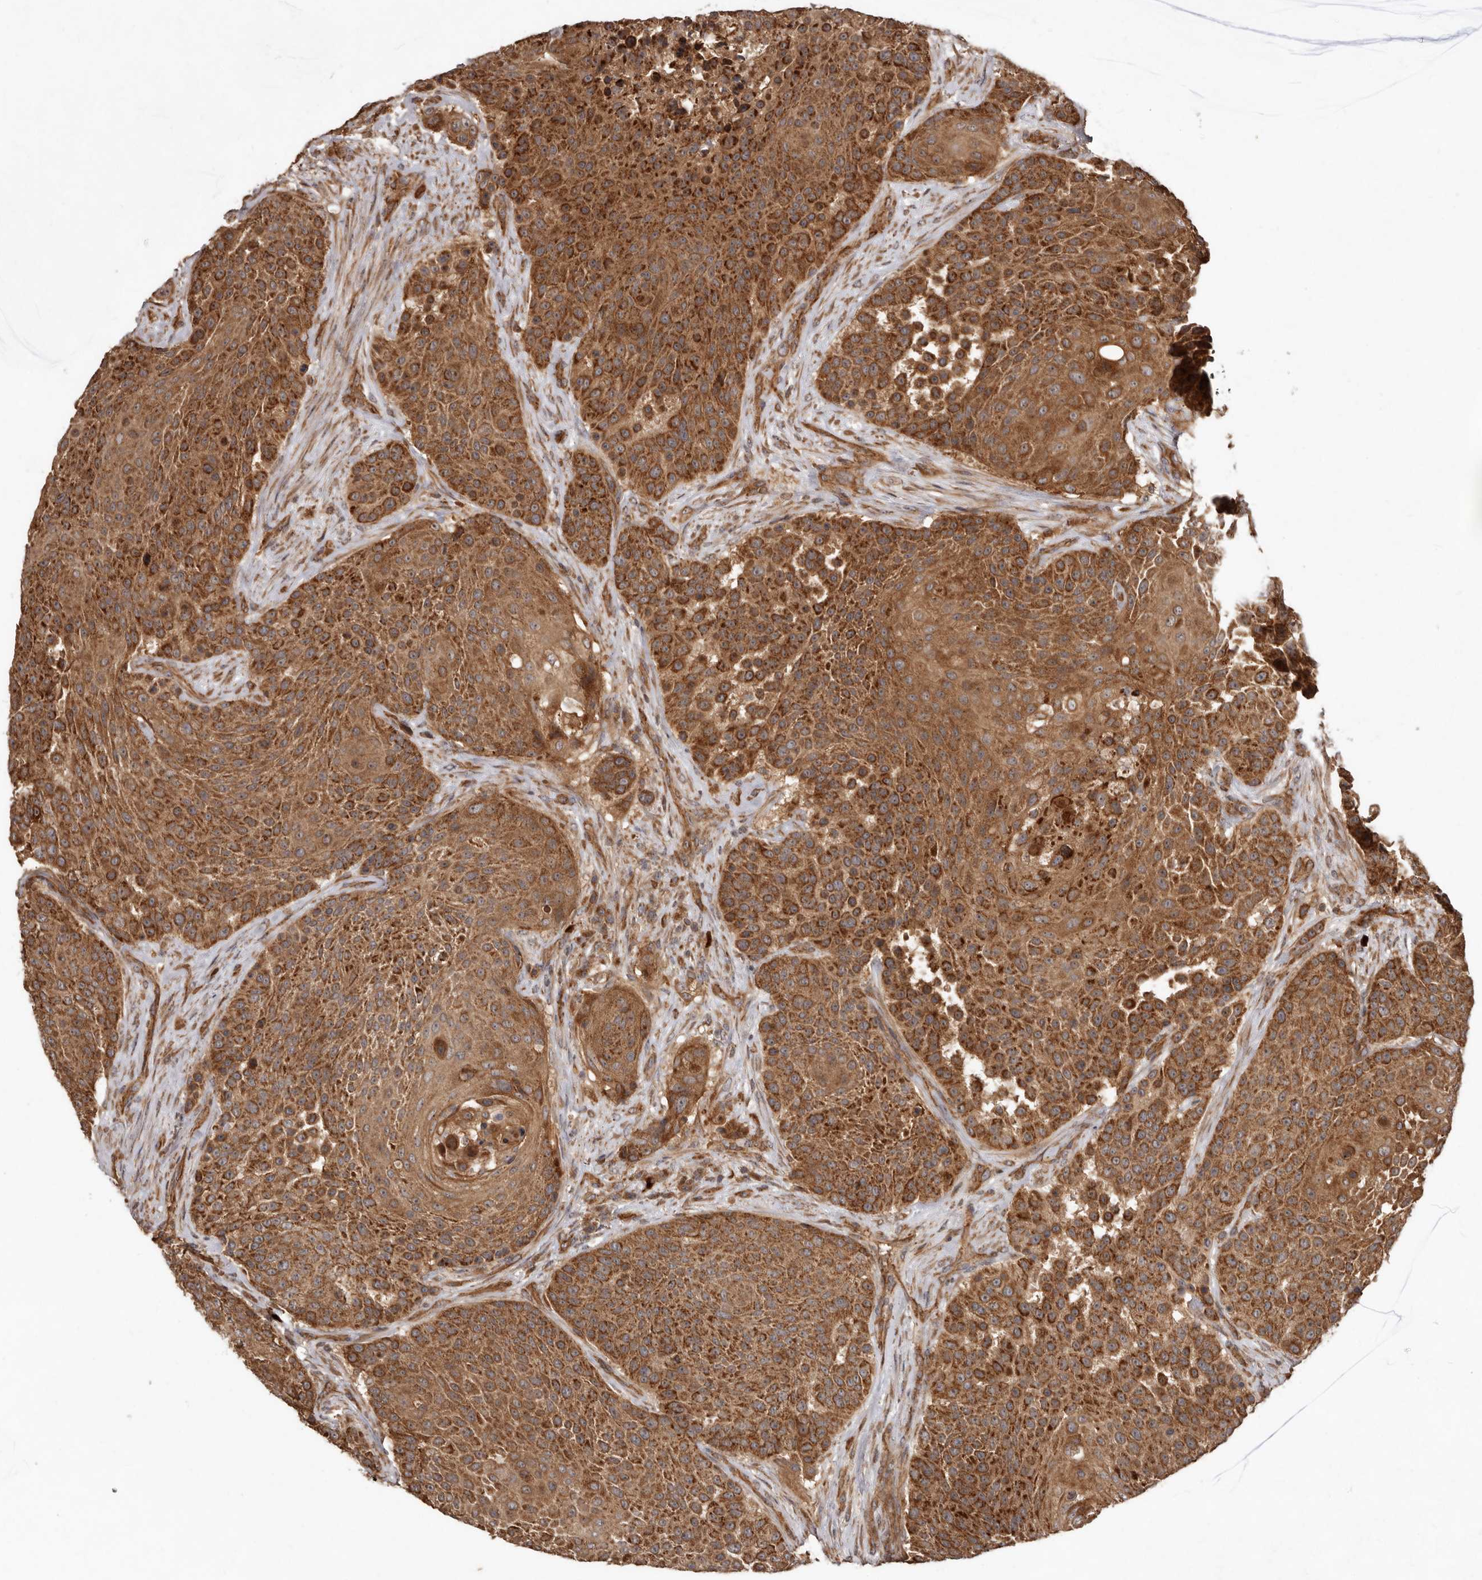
{"staining": {"intensity": "strong", "quantity": ">75%", "location": "cytoplasmic/membranous"}, "tissue": "urothelial cancer", "cell_type": "Tumor cells", "image_type": "cancer", "snomed": [{"axis": "morphology", "description": "Urothelial carcinoma, High grade"}, {"axis": "topography", "description": "Urinary bladder"}], "caption": "Urothelial cancer tissue reveals strong cytoplasmic/membranous expression in about >75% of tumor cells, visualized by immunohistochemistry.", "gene": "STK36", "patient": {"sex": "female", "age": 63}}